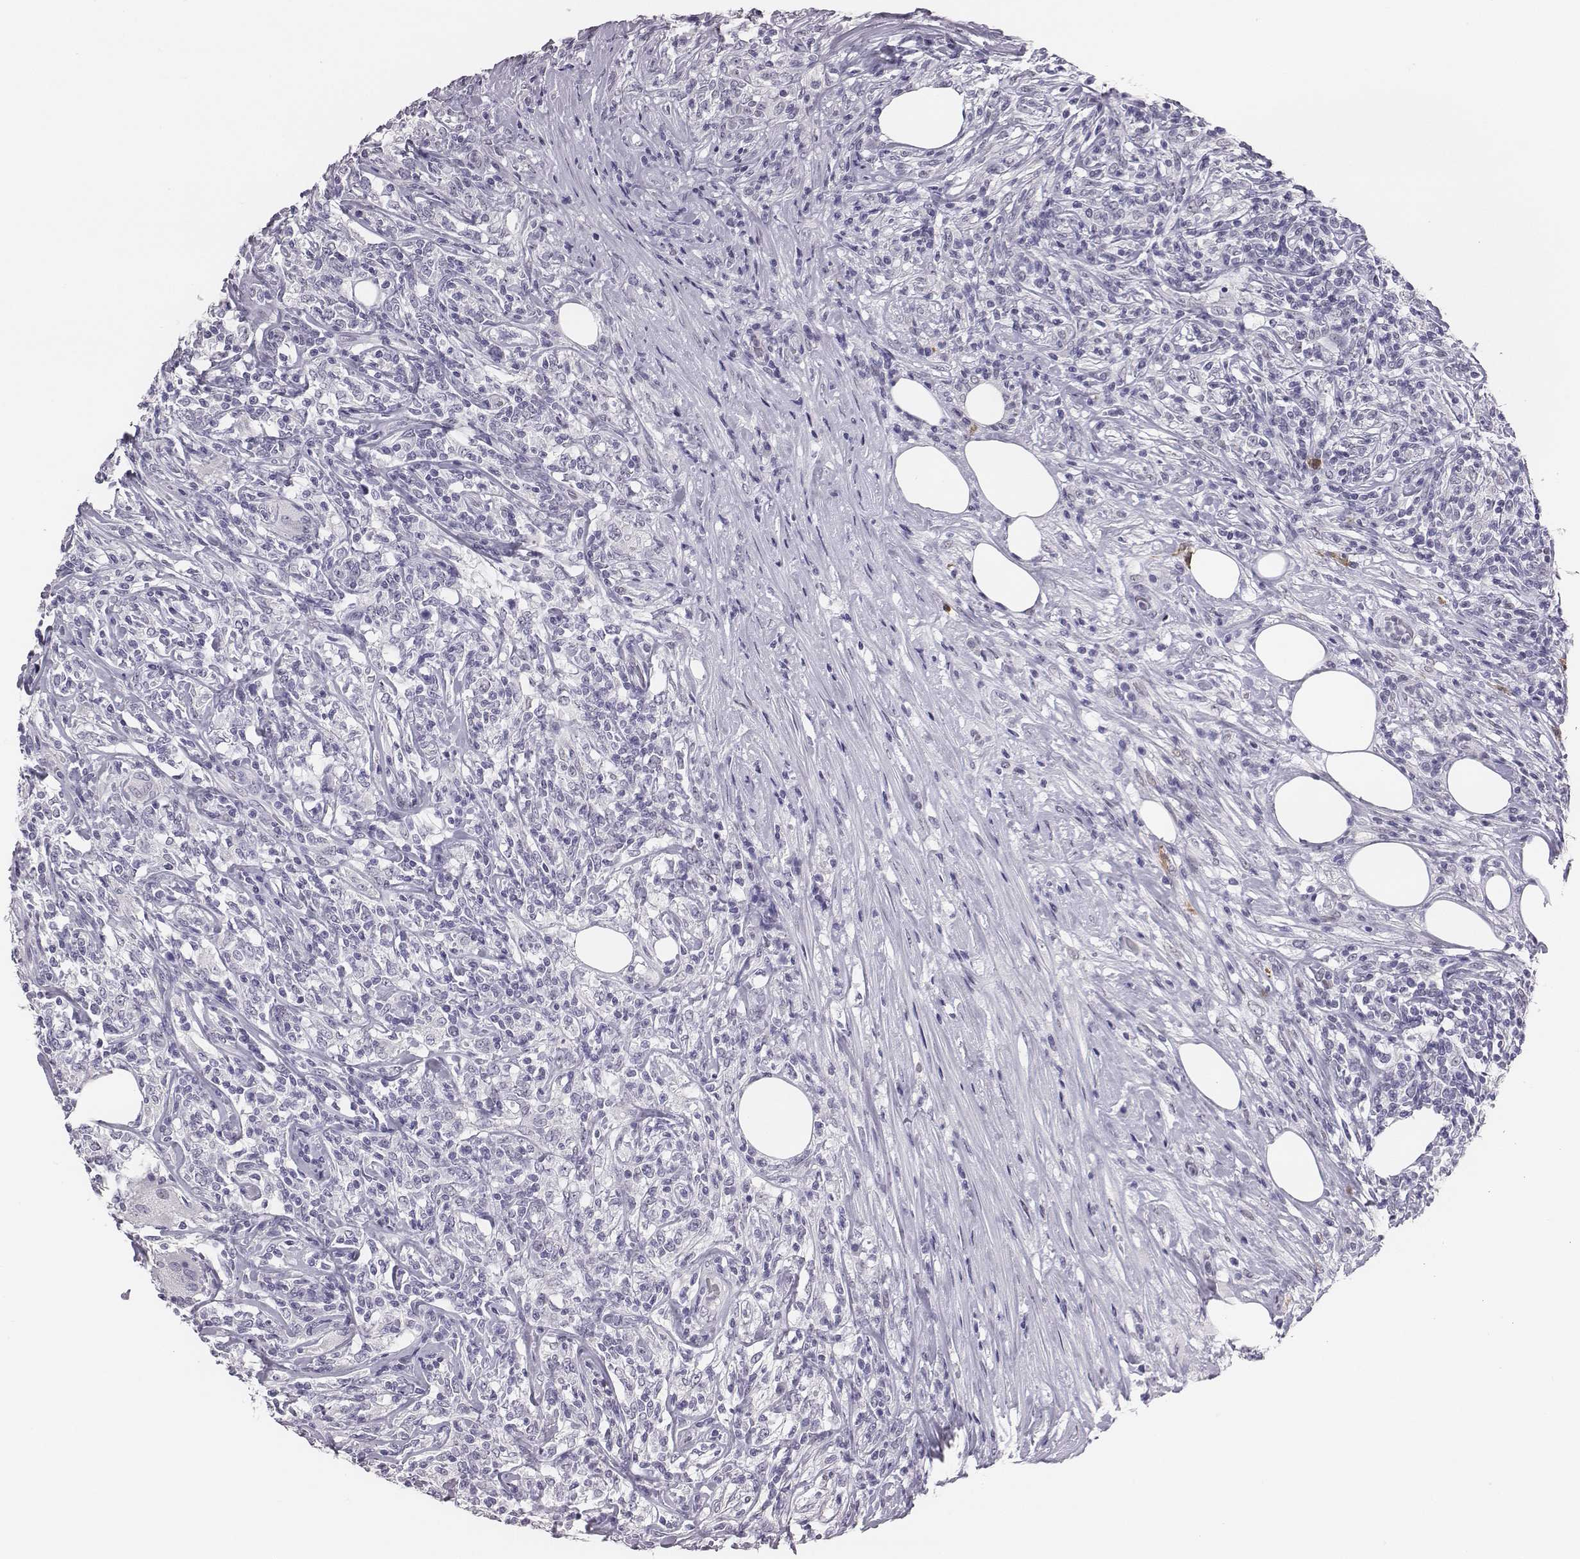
{"staining": {"intensity": "negative", "quantity": "none", "location": "none"}, "tissue": "lymphoma", "cell_type": "Tumor cells", "image_type": "cancer", "snomed": [{"axis": "morphology", "description": "Malignant lymphoma, non-Hodgkin's type, High grade"}, {"axis": "topography", "description": "Lymph node"}], "caption": "IHC of malignant lymphoma, non-Hodgkin's type (high-grade) displays no staining in tumor cells. Nuclei are stained in blue.", "gene": "ACOD1", "patient": {"sex": "female", "age": 84}}